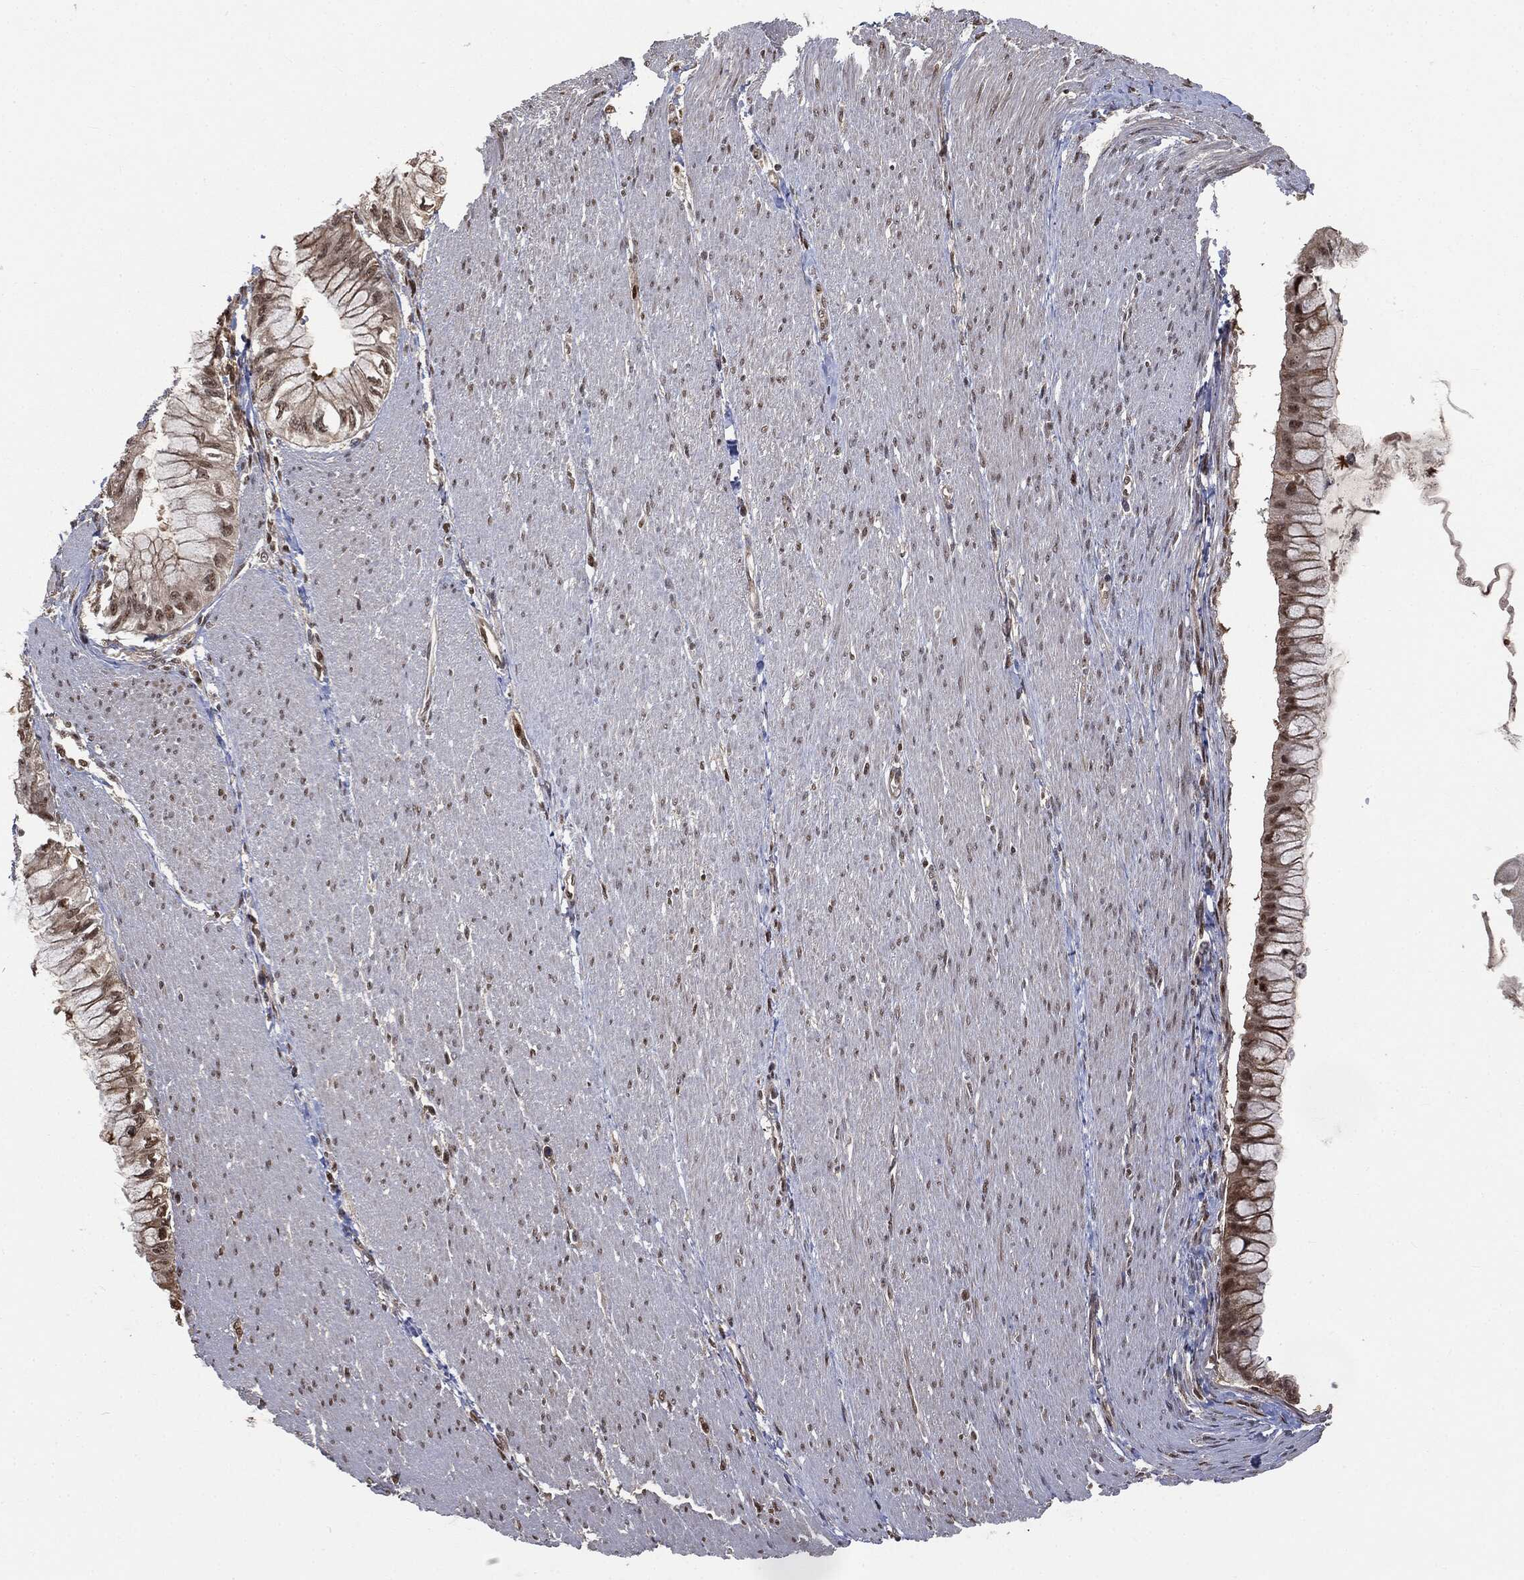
{"staining": {"intensity": "moderate", "quantity": "25%-75%", "location": "cytoplasmic/membranous,nuclear"}, "tissue": "pancreatic cancer", "cell_type": "Tumor cells", "image_type": "cancer", "snomed": [{"axis": "morphology", "description": "Adenocarcinoma, NOS"}, {"axis": "topography", "description": "Pancreas"}], "caption": "Pancreatic cancer stained with DAB (3,3'-diaminobenzidine) IHC displays medium levels of moderate cytoplasmic/membranous and nuclear positivity in about 25%-75% of tumor cells. The staining is performed using DAB brown chromogen to label protein expression. The nuclei are counter-stained blue using hematoxylin.", "gene": "SHLD2", "patient": {"sex": "male", "age": 48}}